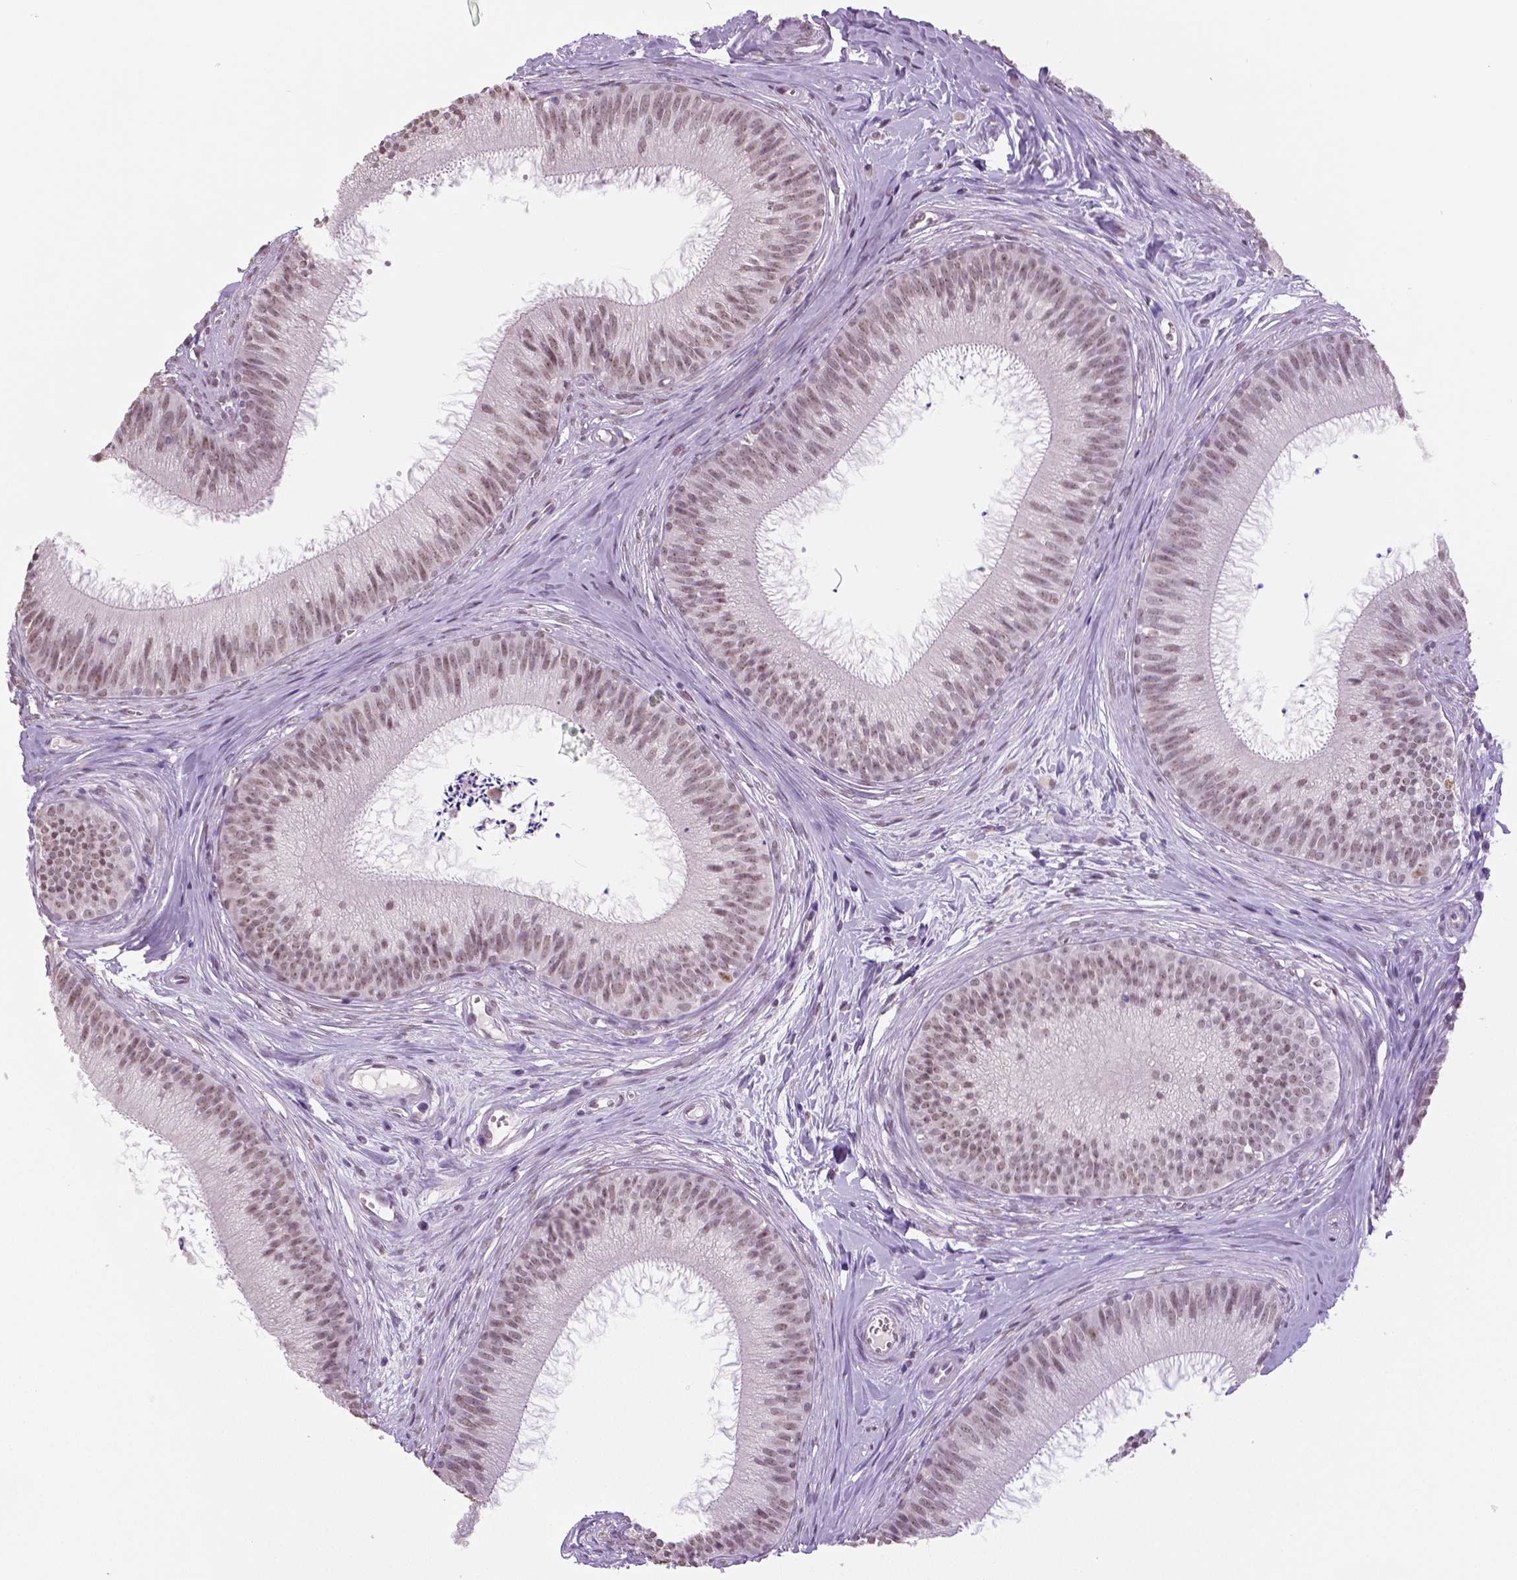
{"staining": {"intensity": "weak", "quantity": ">75%", "location": "nuclear"}, "tissue": "epididymis", "cell_type": "Glandular cells", "image_type": "normal", "snomed": [{"axis": "morphology", "description": "Normal tissue, NOS"}, {"axis": "topography", "description": "Epididymis"}], "caption": "Immunohistochemical staining of benign human epididymis reveals low levels of weak nuclear expression in about >75% of glandular cells. The protein of interest is stained brown, and the nuclei are stained in blue (DAB (3,3'-diaminobenzidine) IHC with brightfield microscopy, high magnification).", "gene": "IGF2BP1", "patient": {"sex": "male", "age": 24}}